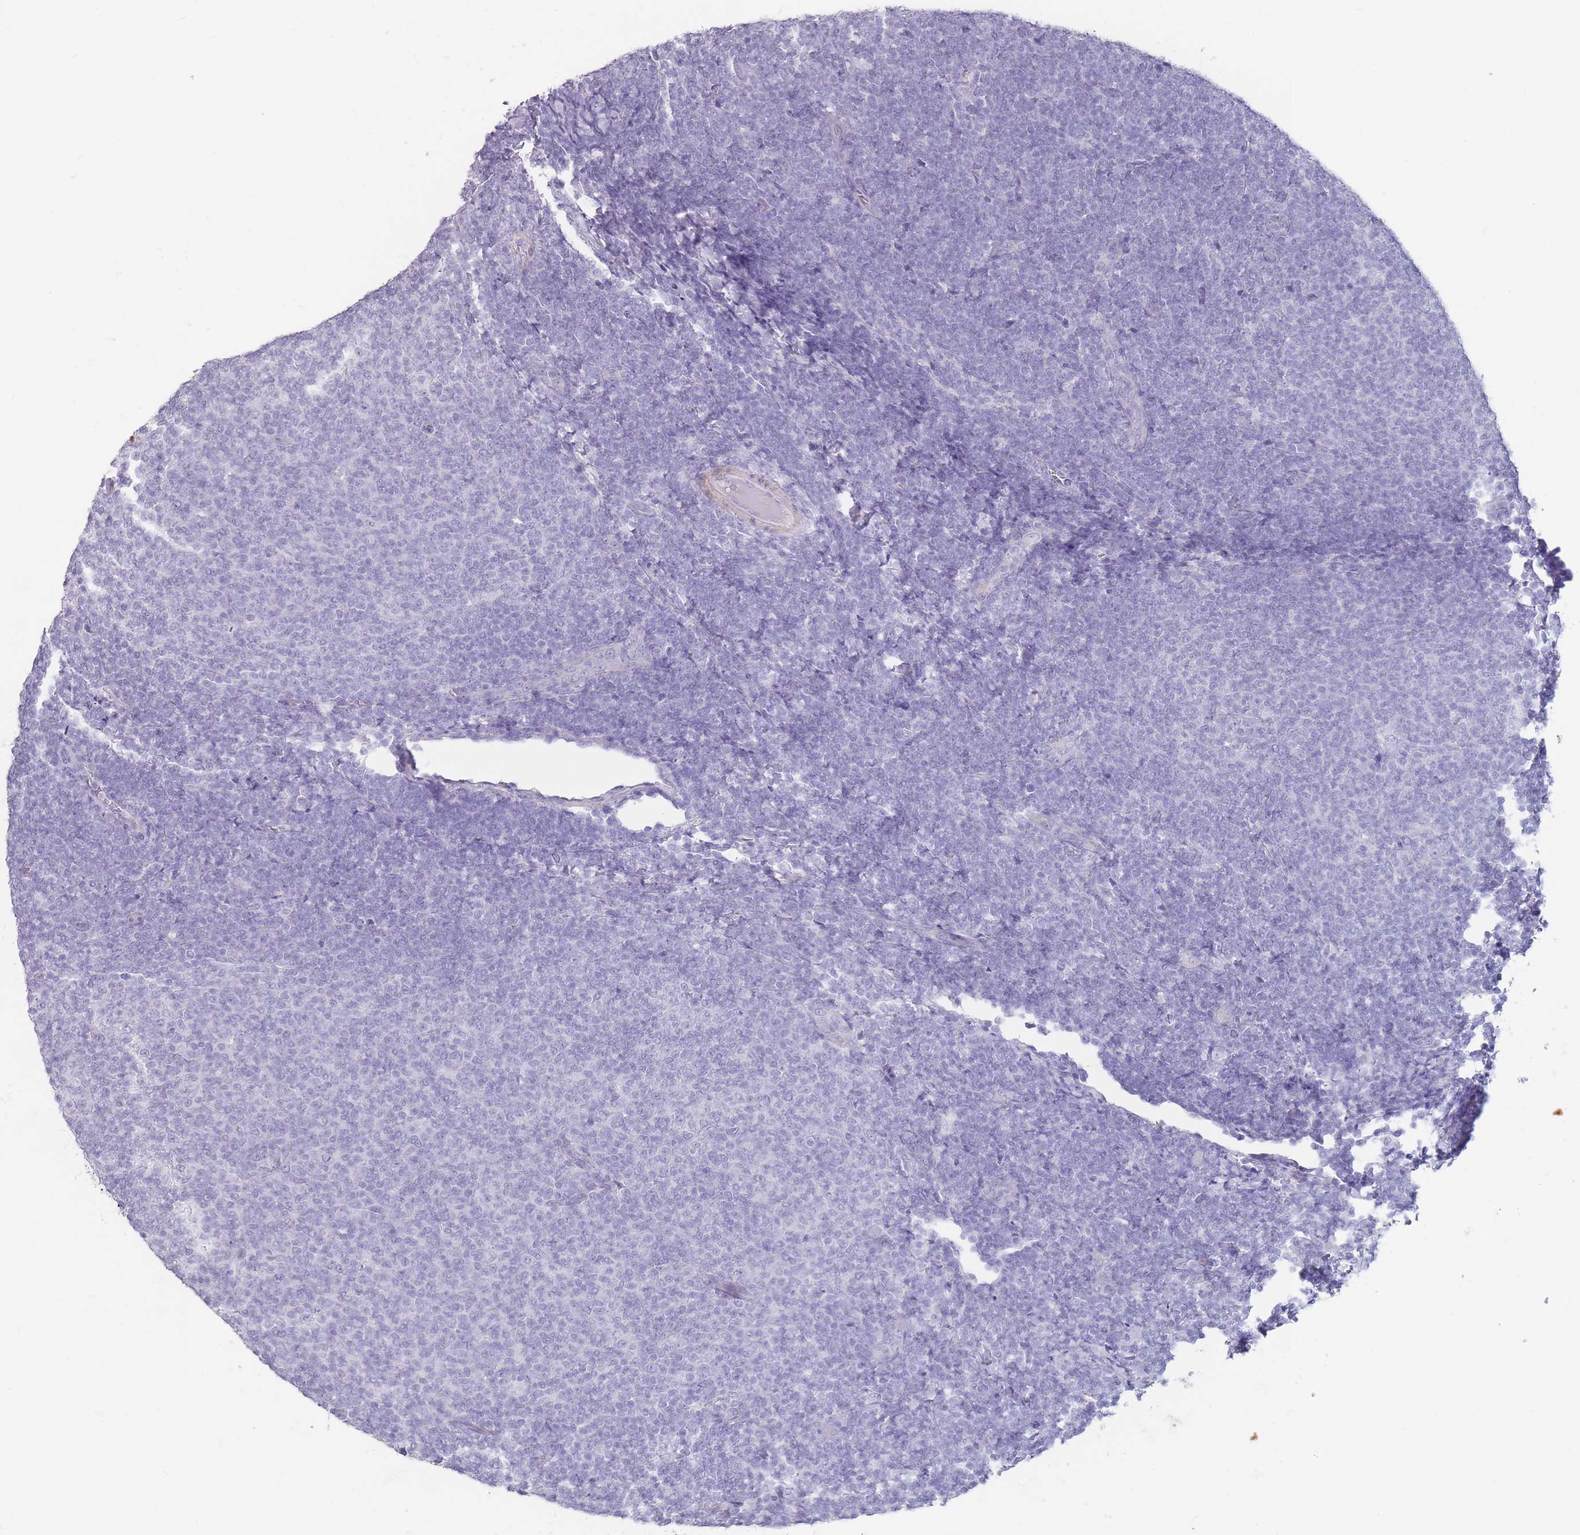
{"staining": {"intensity": "negative", "quantity": "none", "location": "none"}, "tissue": "lymphoma", "cell_type": "Tumor cells", "image_type": "cancer", "snomed": [{"axis": "morphology", "description": "Malignant lymphoma, non-Hodgkin's type, Low grade"}, {"axis": "topography", "description": "Lymph node"}], "caption": "Image shows no significant protein staining in tumor cells of low-grade malignant lymphoma, non-Hodgkin's type.", "gene": "RHBG", "patient": {"sex": "male", "age": 66}}